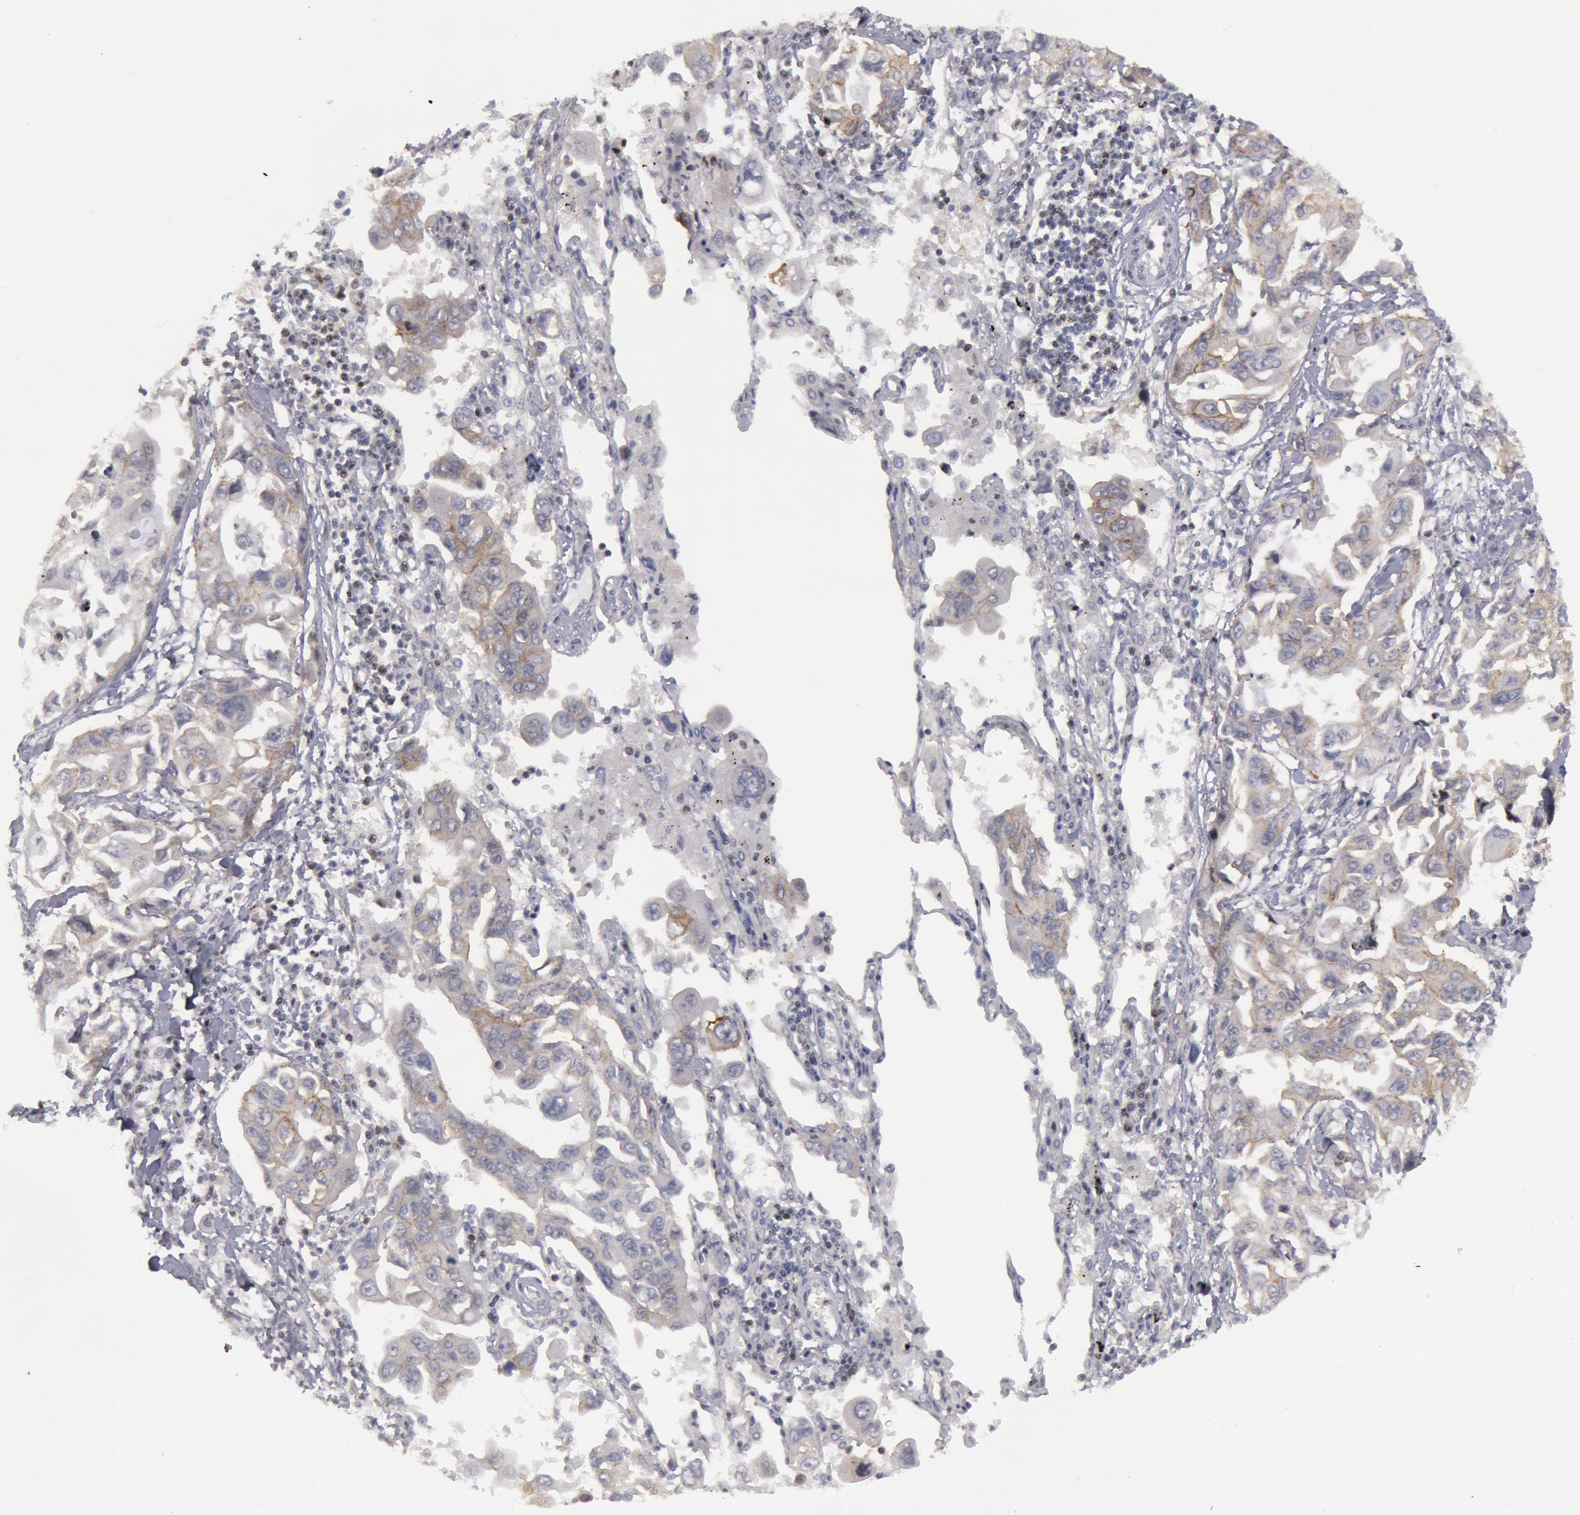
{"staining": {"intensity": "weak", "quantity": "25%-75%", "location": "cytoplasmic/membranous"}, "tissue": "lung cancer", "cell_type": "Tumor cells", "image_type": "cancer", "snomed": [{"axis": "morphology", "description": "Adenocarcinoma, NOS"}, {"axis": "topography", "description": "Lung"}], "caption": "A low amount of weak cytoplasmic/membranous positivity is present in approximately 25%-75% of tumor cells in adenocarcinoma (lung) tissue.", "gene": "ERBB2", "patient": {"sex": "male", "age": 64}}